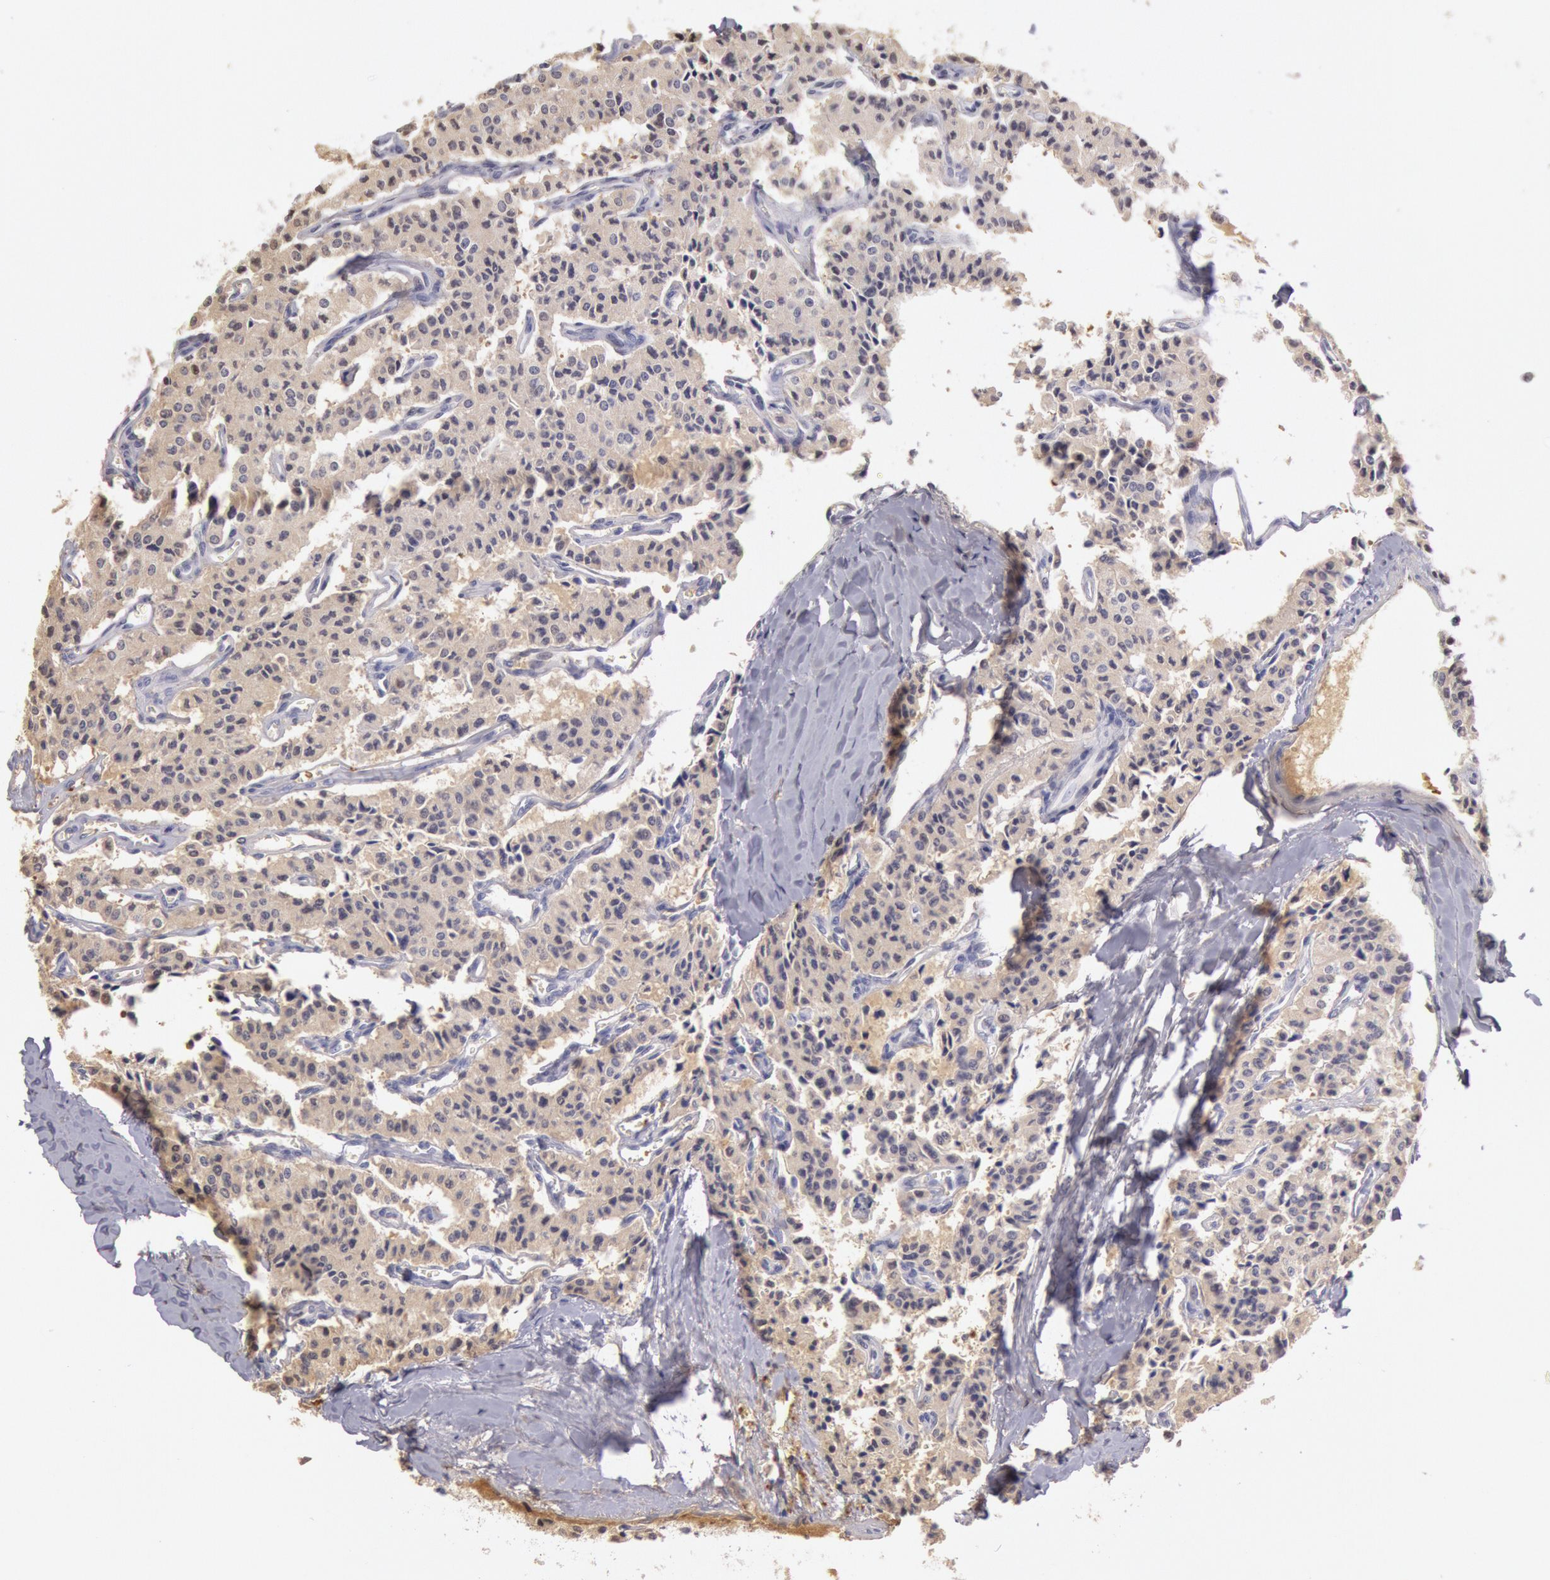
{"staining": {"intensity": "negative", "quantity": "none", "location": "none"}, "tissue": "carcinoid", "cell_type": "Tumor cells", "image_type": "cancer", "snomed": [{"axis": "morphology", "description": "Carcinoid, malignant, NOS"}, {"axis": "topography", "description": "Bronchus"}], "caption": "High power microscopy histopathology image of an immunohistochemistry (IHC) histopathology image of carcinoid, revealing no significant expression in tumor cells.", "gene": "C1R", "patient": {"sex": "male", "age": 55}}